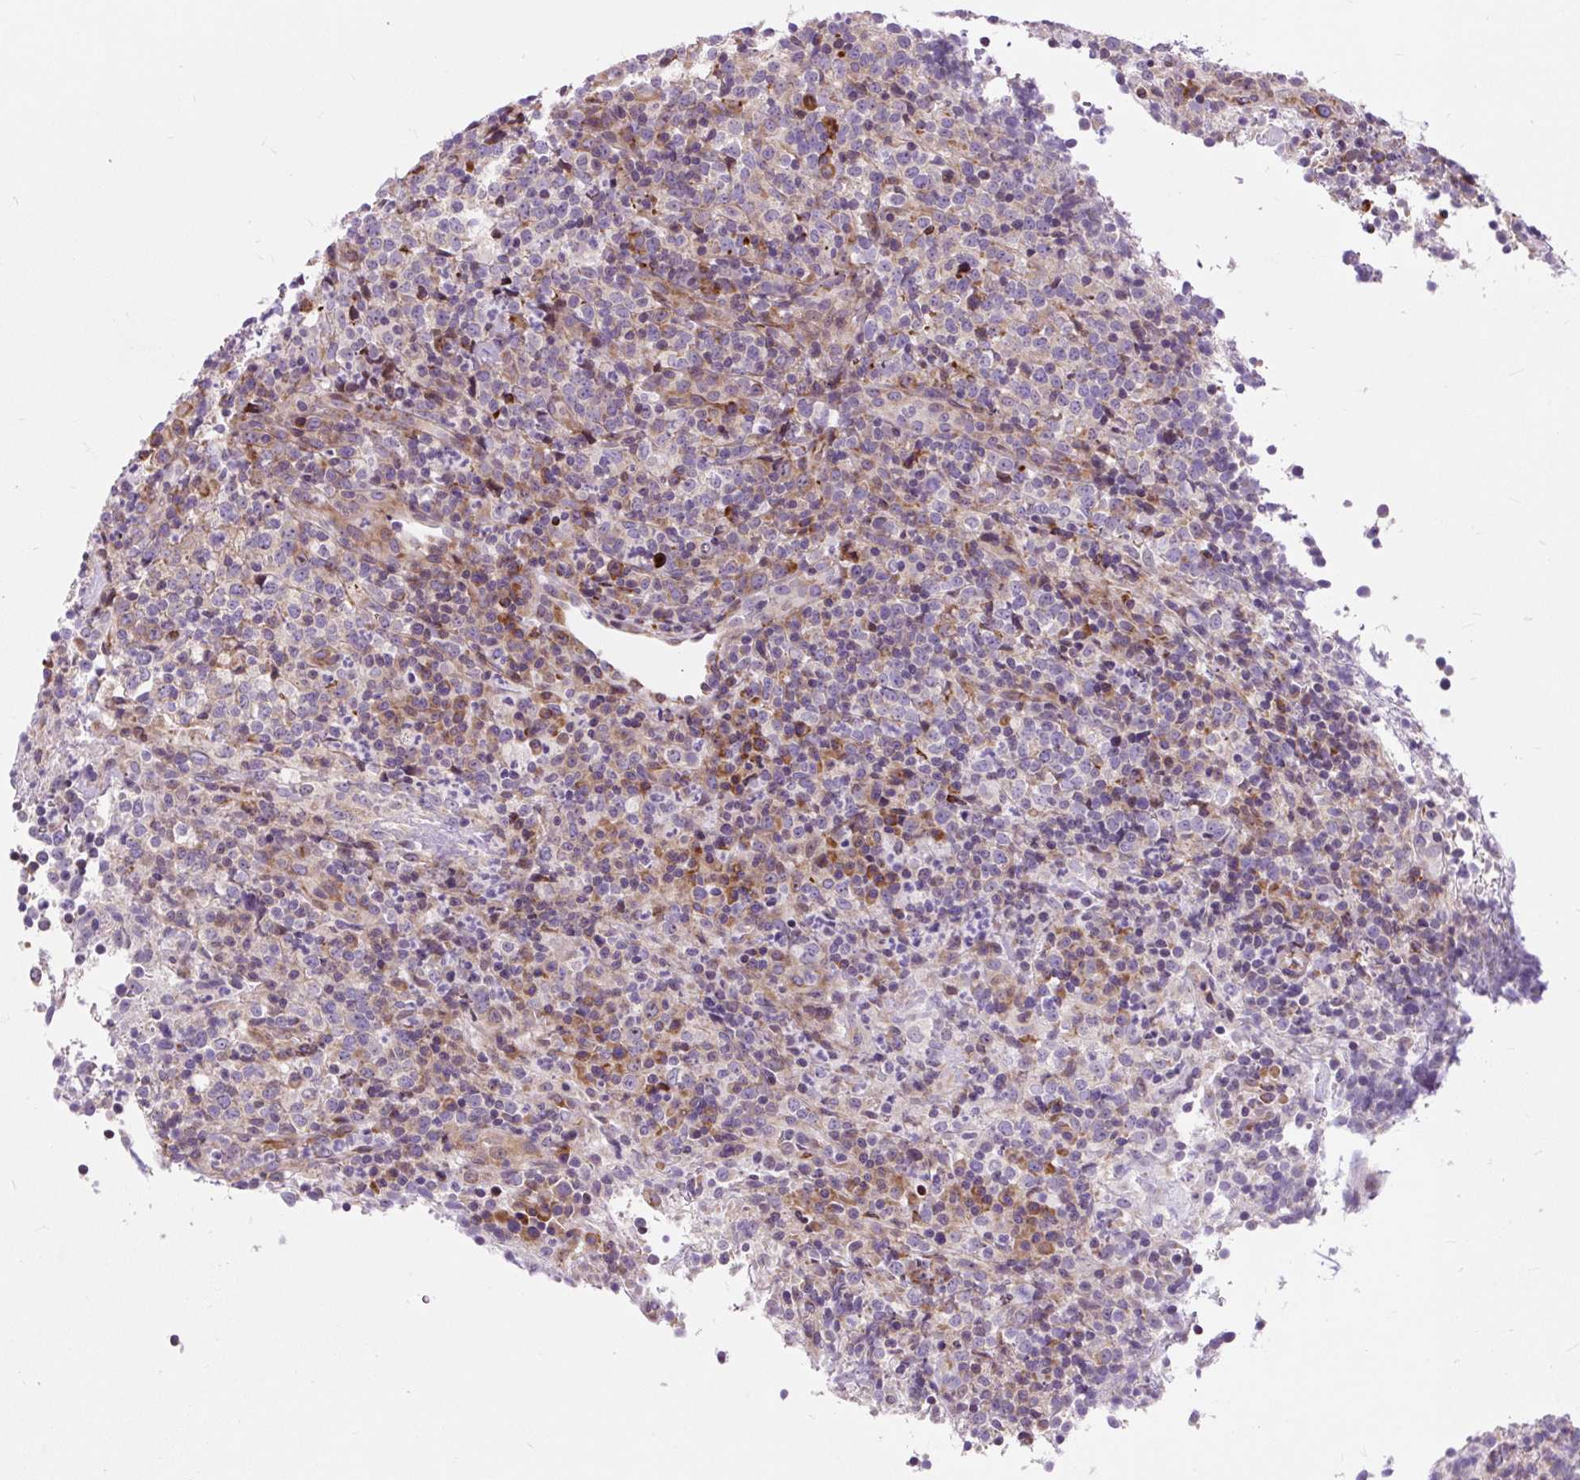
{"staining": {"intensity": "negative", "quantity": "none", "location": "none"}, "tissue": "lymphoma", "cell_type": "Tumor cells", "image_type": "cancer", "snomed": [{"axis": "morphology", "description": "Malignant lymphoma, non-Hodgkin's type, High grade"}, {"axis": "topography", "description": "Lymph node"}], "caption": "A histopathology image of human lymphoma is negative for staining in tumor cells.", "gene": "CISD3", "patient": {"sex": "male", "age": 54}}